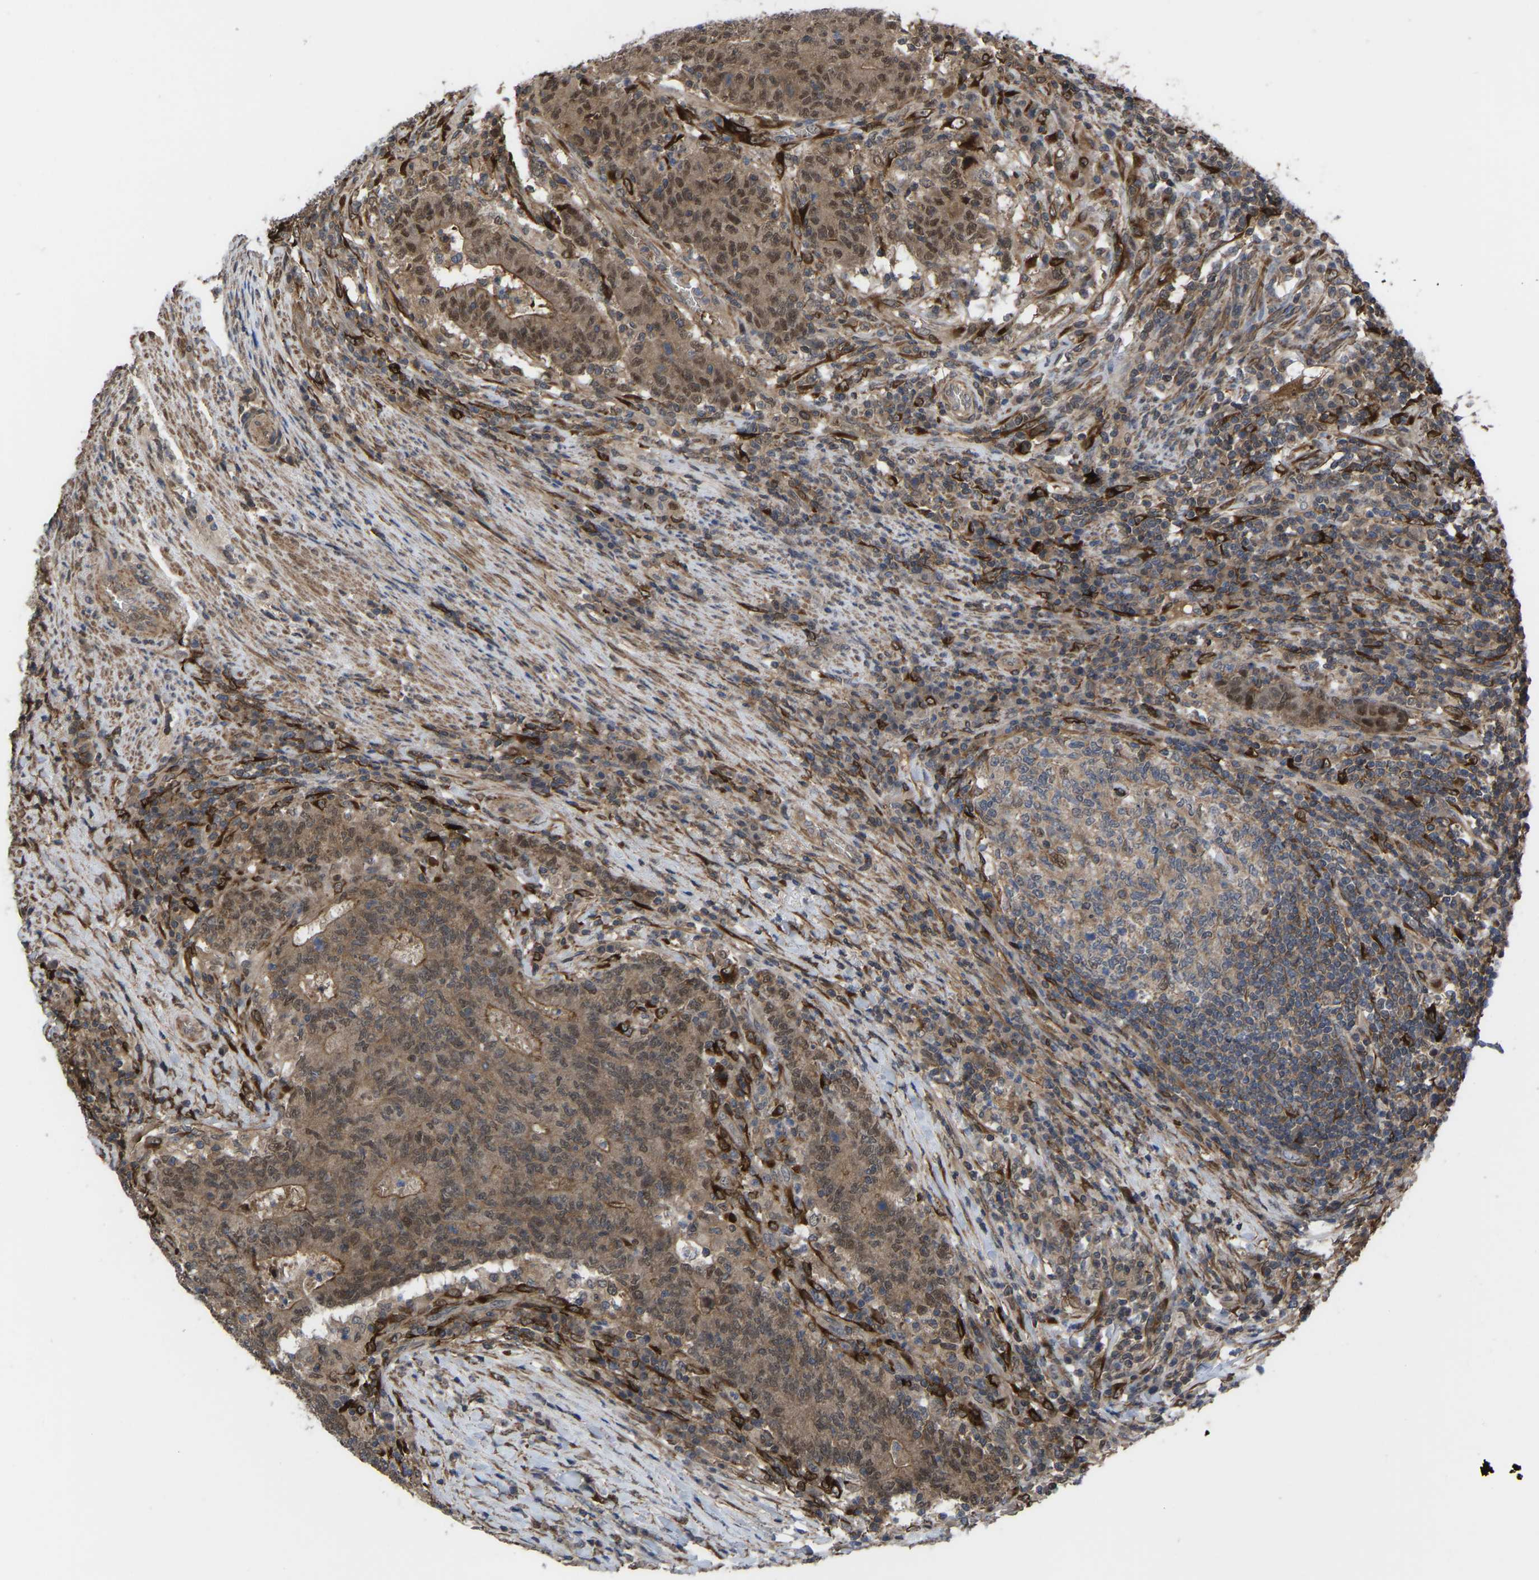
{"staining": {"intensity": "moderate", "quantity": ">75%", "location": "cytoplasmic/membranous,nuclear"}, "tissue": "colorectal cancer", "cell_type": "Tumor cells", "image_type": "cancer", "snomed": [{"axis": "morphology", "description": "Normal tissue, NOS"}, {"axis": "morphology", "description": "Adenocarcinoma, NOS"}, {"axis": "topography", "description": "Colon"}], "caption": "Moderate cytoplasmic/membranous and nuclear positivity for a protein is identified in approximately >75% of tumor cells of colorectal adenocarcinoma using immunohistochemistry.", "gene": "CYP7B1", "patient": {"sex": "female", "age": 75}}